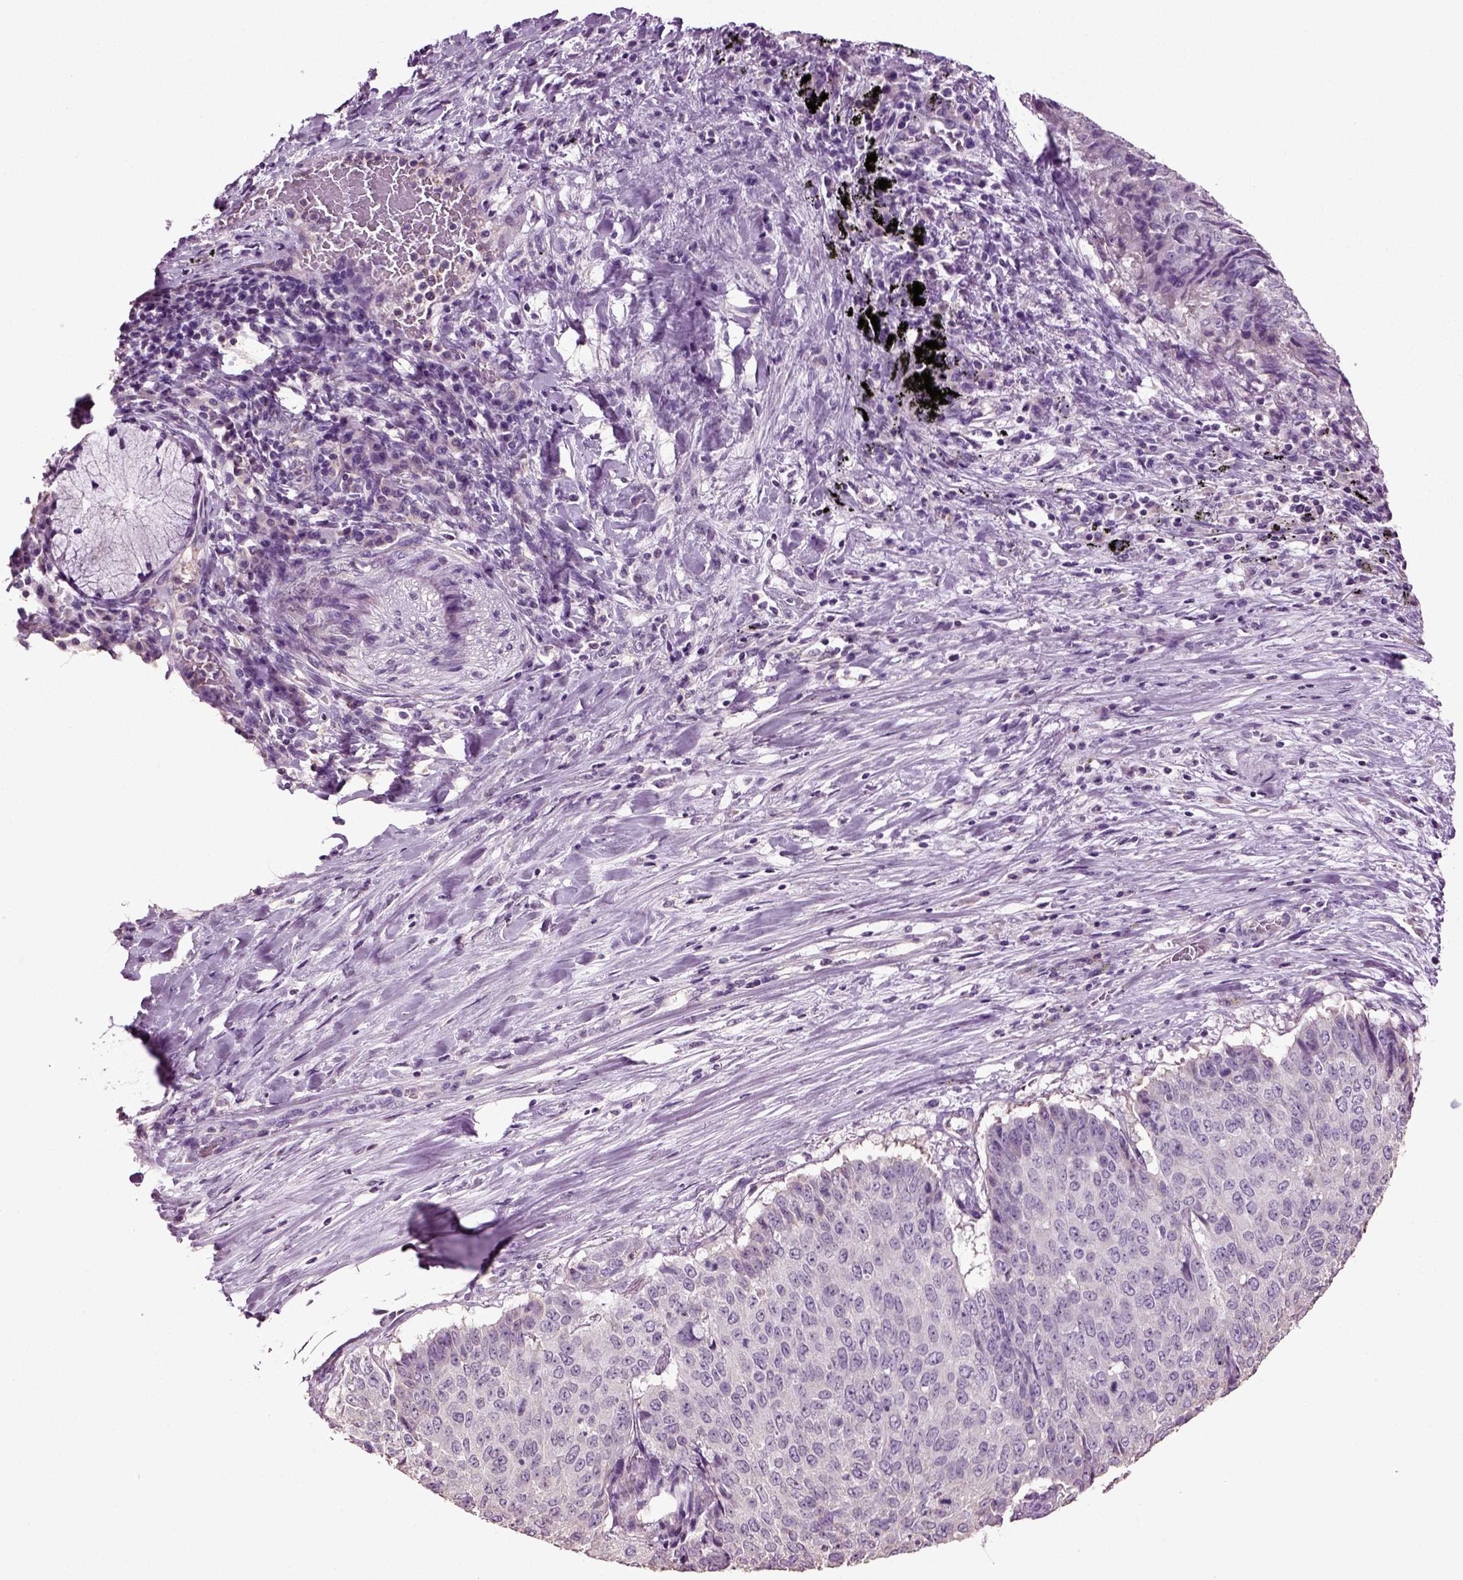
{"staining": {"intensity": "negative", "quantity": "none", "location": "none"}, "tissue": "lung cancer", "cell_type": "Tumor cells", "image_type": "cancer", "snomed": [{"axis": "morphology", "description": "Normal tissue, NOS"}, {"axis": "morphology", "description": "Squamous cell carcinoma, NOS"}, {"axis": "topography", "description": "Bronchus"}, {"axis": "topography", "description": "Lung"}], "caption": "IHC of human lung cancer (squamous cell carcinoma) demonstrates no expression in tumor cells. Nuclei are stained in blue.", "gene": "DEFB118", "patient": {"sex": "male", "age": 64}}